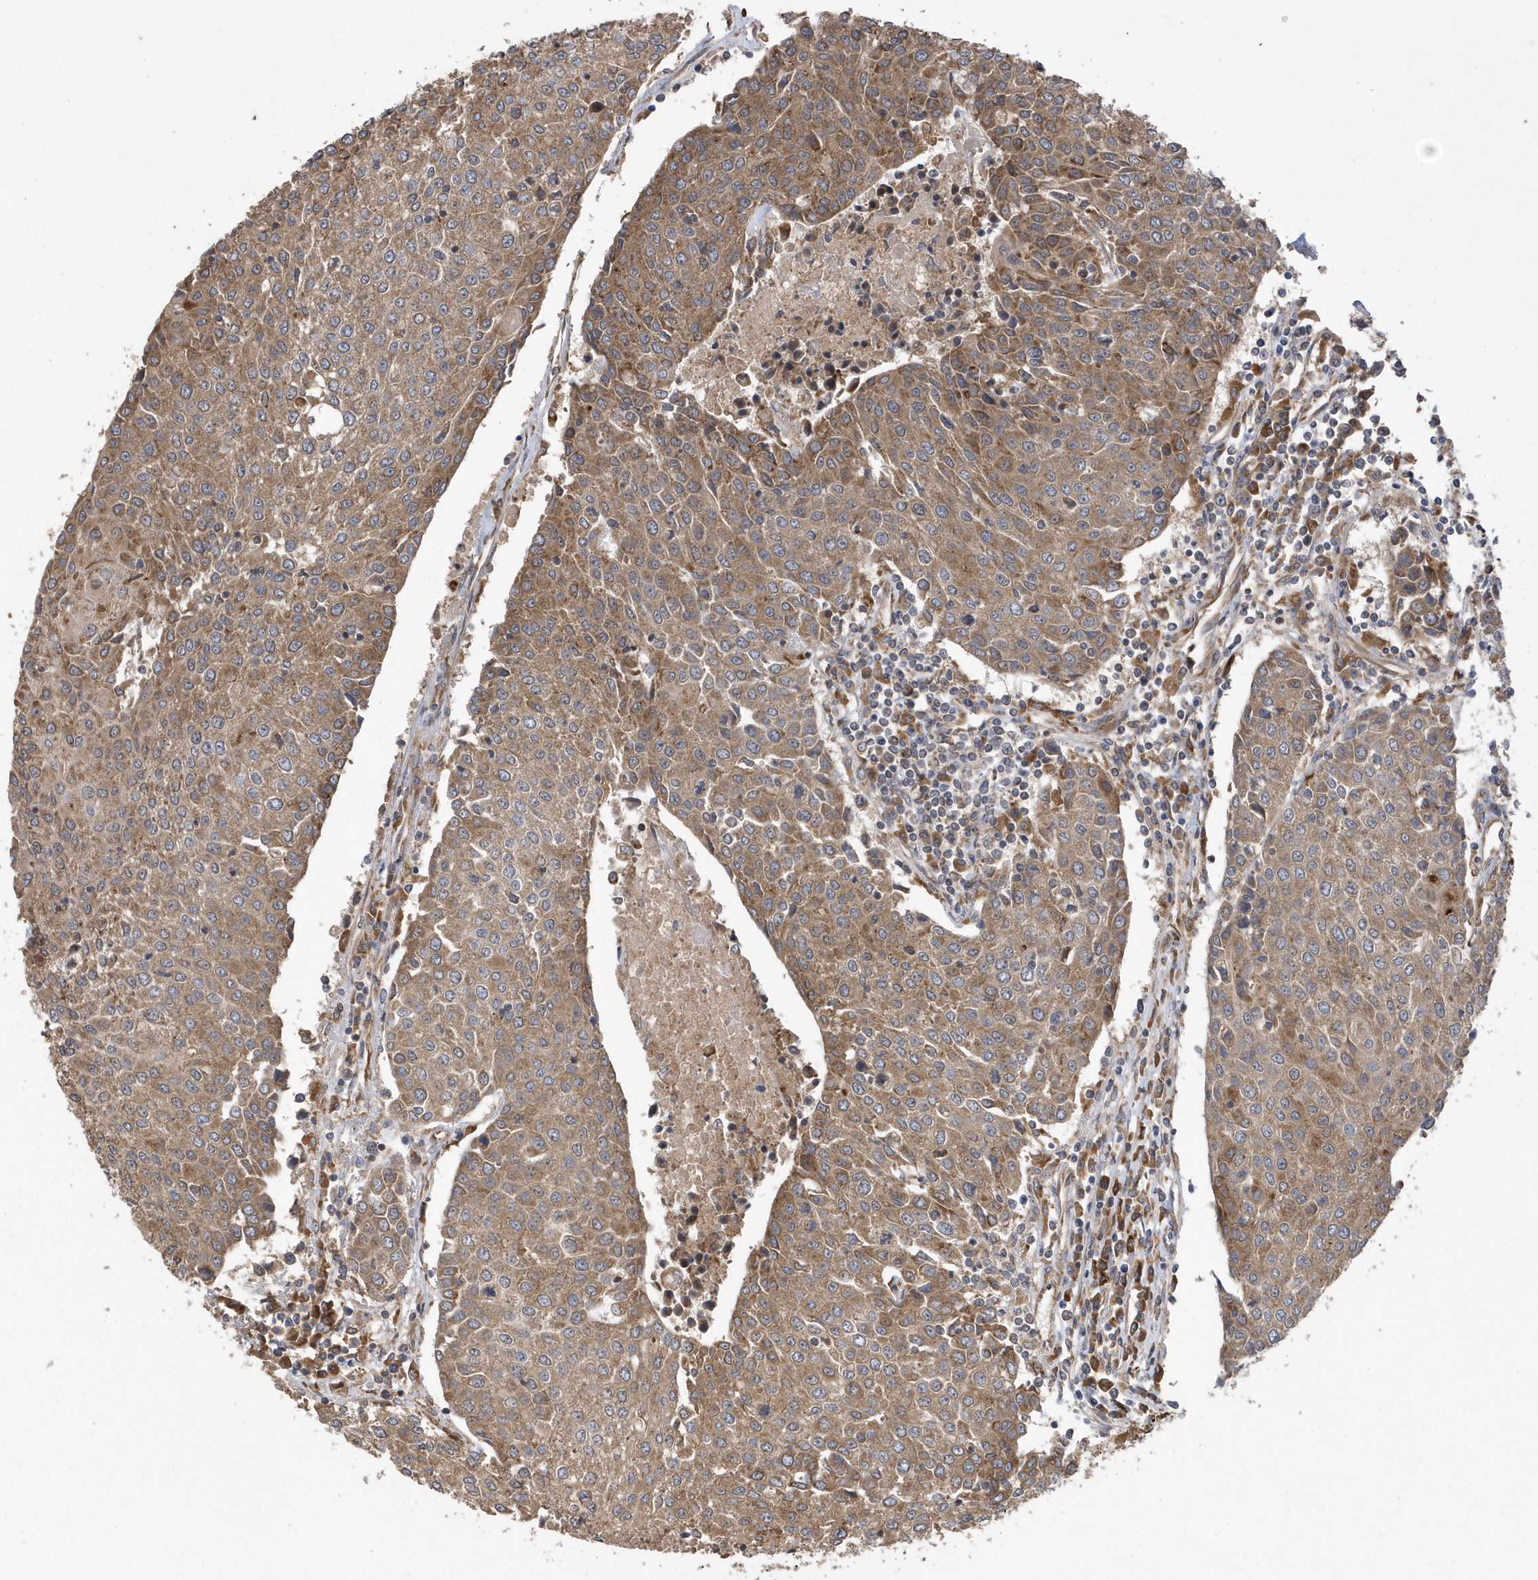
{"staining": {"intensity": "moderate", "quantity": ">75%", "location": "cytoplasmic/membranous"}, "tissue": "urothelial cancer", "cell_type": "Tumor cells", "image_type": "cancer", "snomed": [{"axis": "morphology", "description": "Urothelial carcinoma, High grade"}, {"axis": "topography", "description": "Urinary bladder"}], "caption": "High-grade urothelial carcinoma stained with immunohistochemistry (IHC) shows moderate cytoplasmic/membranous positivity in about >75% of tumor cells.", "gene": "WASHC5", "patient": {"sex": "female", "age": 85}}